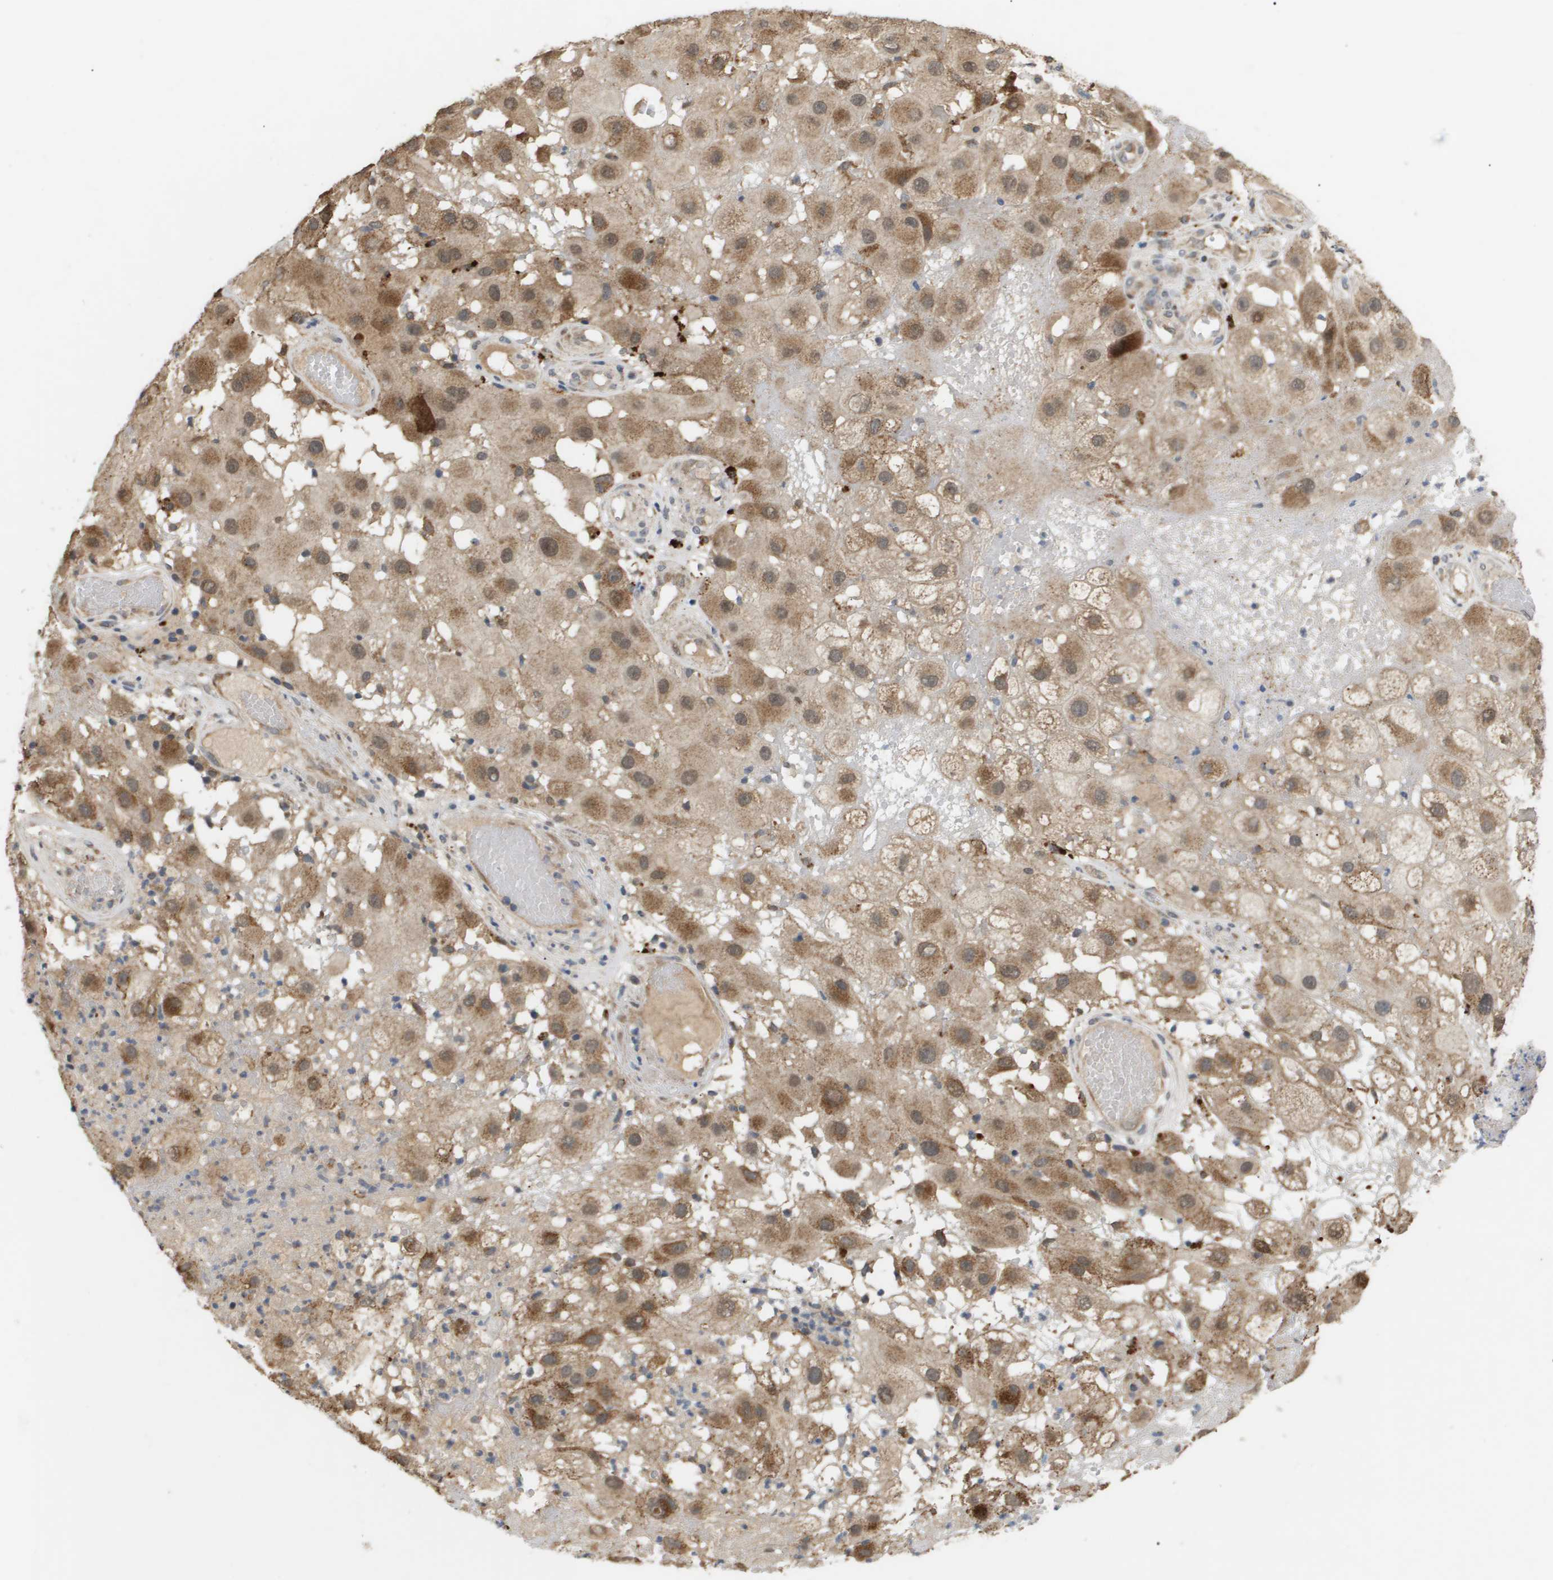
{"staining": {"intensity": "moderate", "quantity": ">75%", "location": "cytoplasmic/membranous"}, "tissue": "melanoma", "cell_type": "Tumor cells", "image_type": "cancer", "snomed": [{"axis": "morphology", "description": "Malignant melanoma, NOS"}, {"axis": "topography", "description": "Skin"}], "caption": "There is medium levels of moderate cytoplasmic/membranous staining in tumor cells of melanoma, as demonstrated by immunohistochemical staining (brown color).", "gene": "PDGFB", "patient": {"sex": "female", "age": 81}}